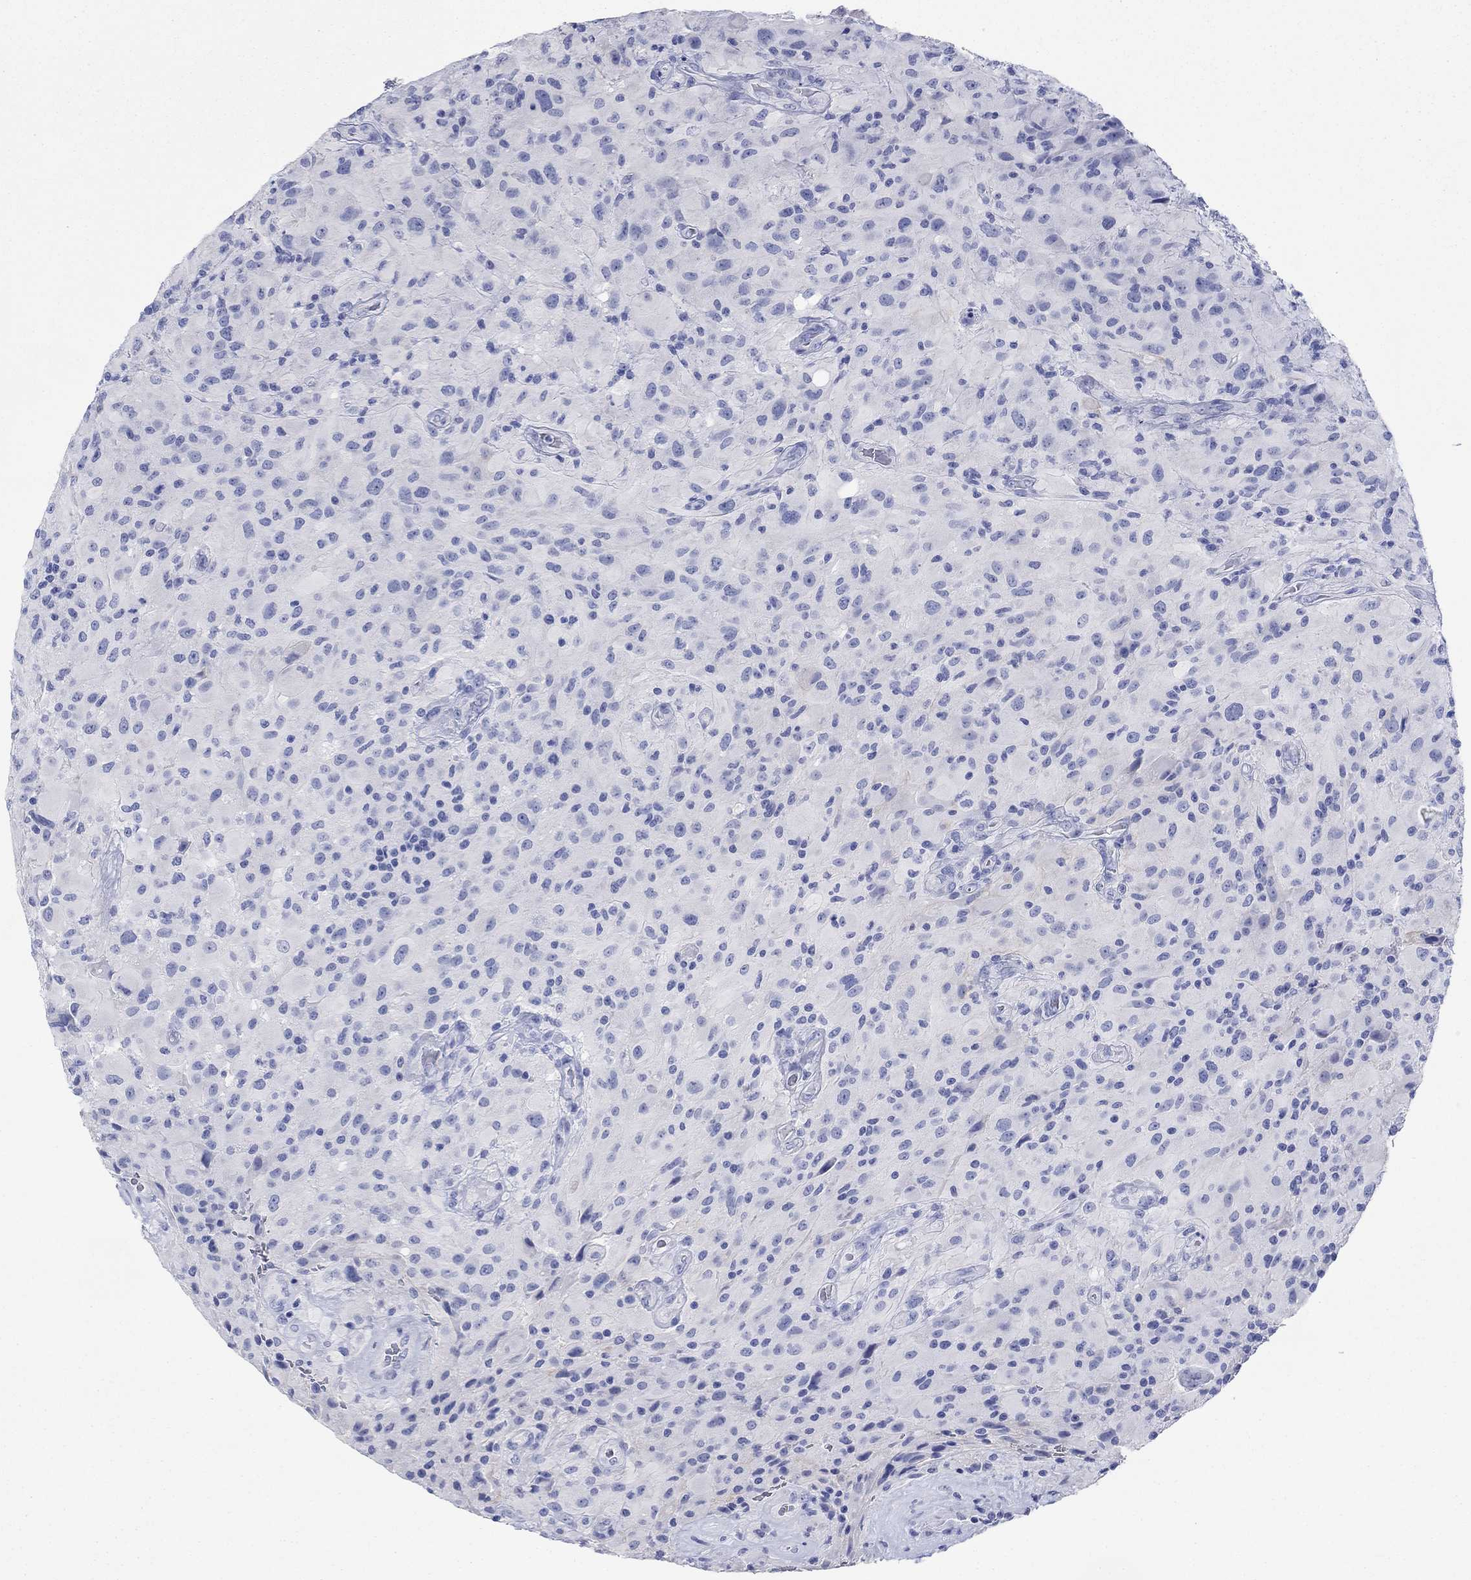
{"staining": {"intensity": "negative", "quantity": "none", "location": "none"}, "tissue": "glioma", "cell_type": "Tumor cells", "image_type": "cancer", "snomed": [{"axis": "morphology", "description": "Glioma, malignant, High grade"}, {"axis": "topography", "description": "Cerebral cortex"}], "caption": "IHC photomicrograph of neoplastic tissue: glioma stained with DAB (3,3'-diaminobenzidine) shows no significant protein expression in tumor cells.", "gene": "ATP1B1", "patient": {"sex": "male", "age": 35}}